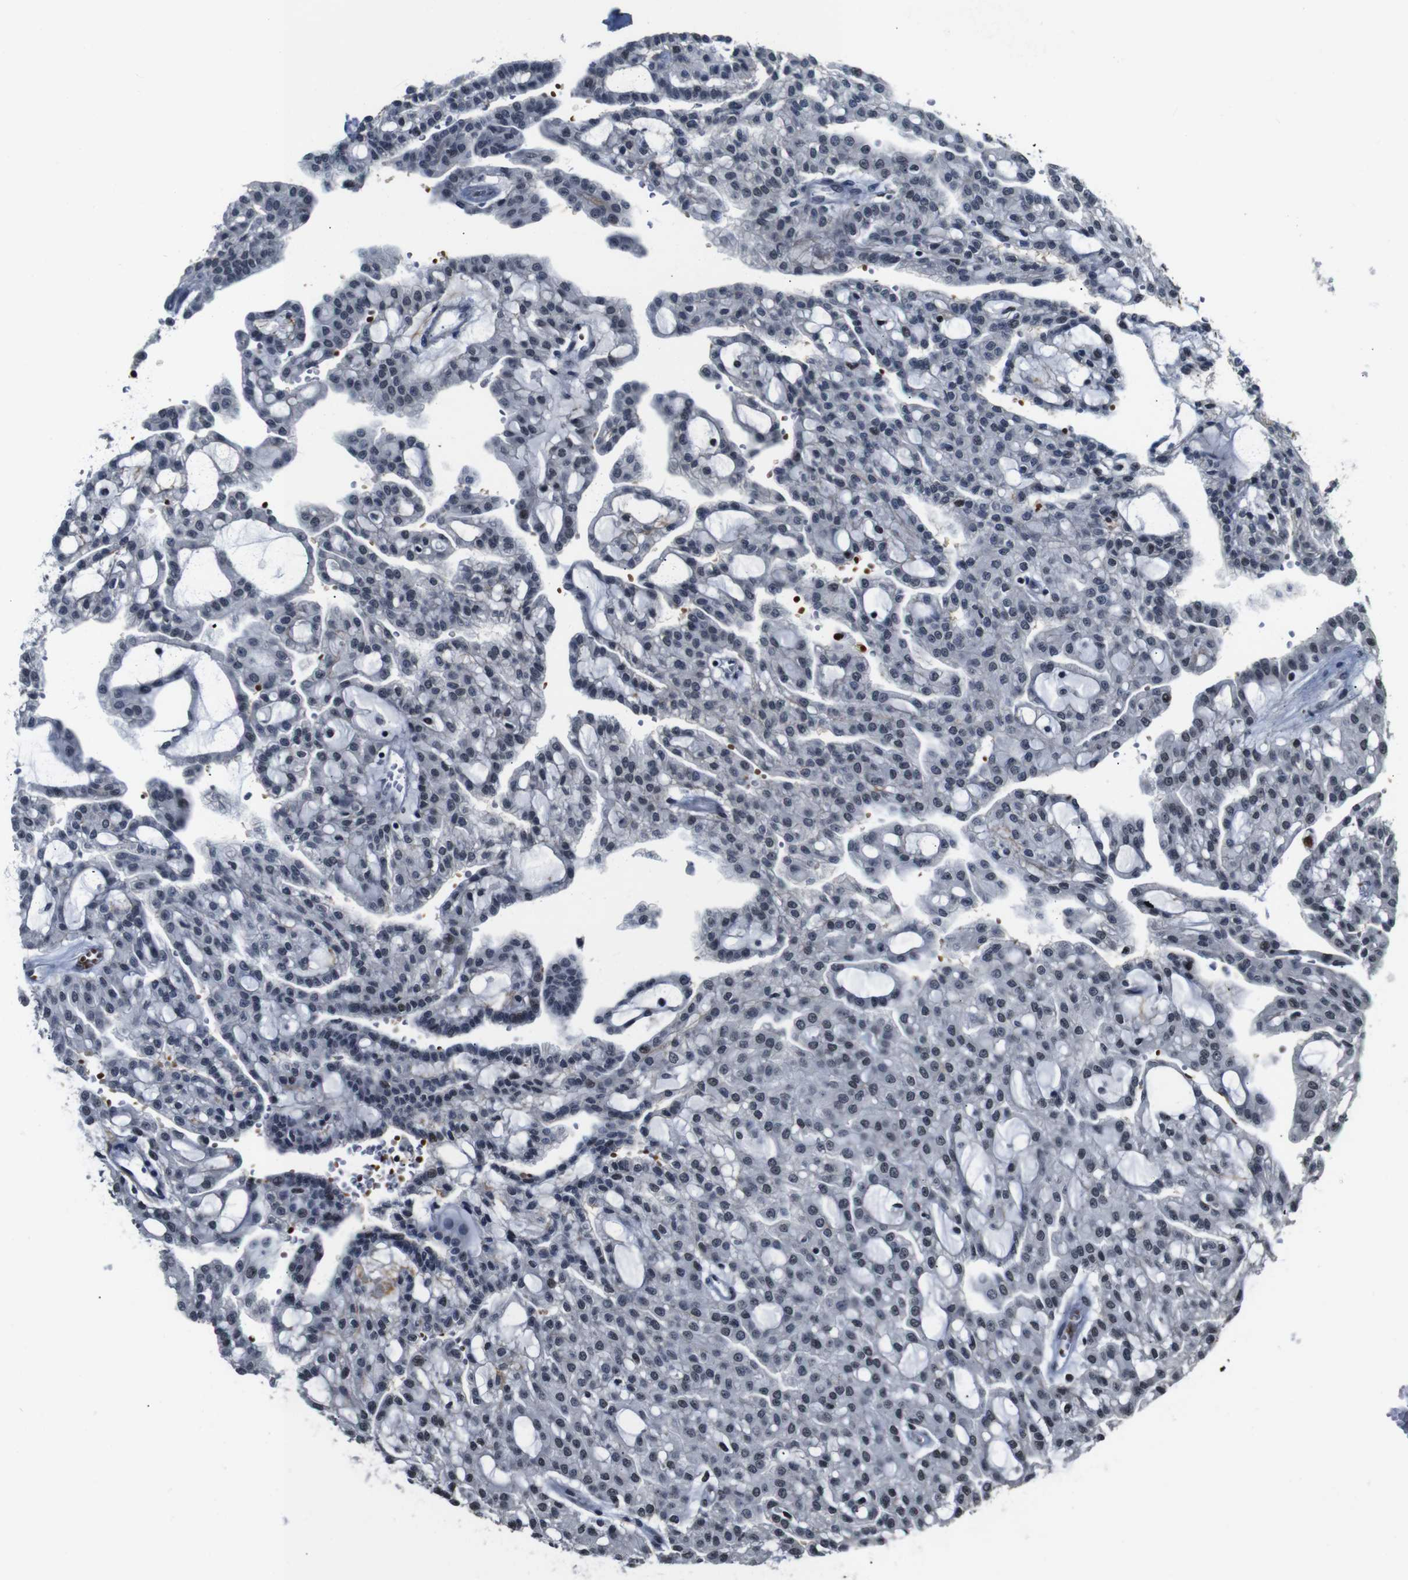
{"staining": {"intensity": "weak", "quantity": "<25%", "location": "nuclear"}, "tissue": "renal cancer", "cell_type": "Tumor cells", "image_type": "cancer", "snomed": [{"axis": "morphology", "description": "Adenocarcinoma, NOS"}, {"axis": "topography", "description": "Kidney"}], "caption": "An IHC image of renal adenocarcinoma is shown. There is no staining in tumor cells of renal adenocarcinoma. (DAB (3,3'-diaminobenzidine) IHC visualized using brightfield microscopy, high magnification).", "gene": "ILDR2", "patient": {"sex": "male", "age": 63}}